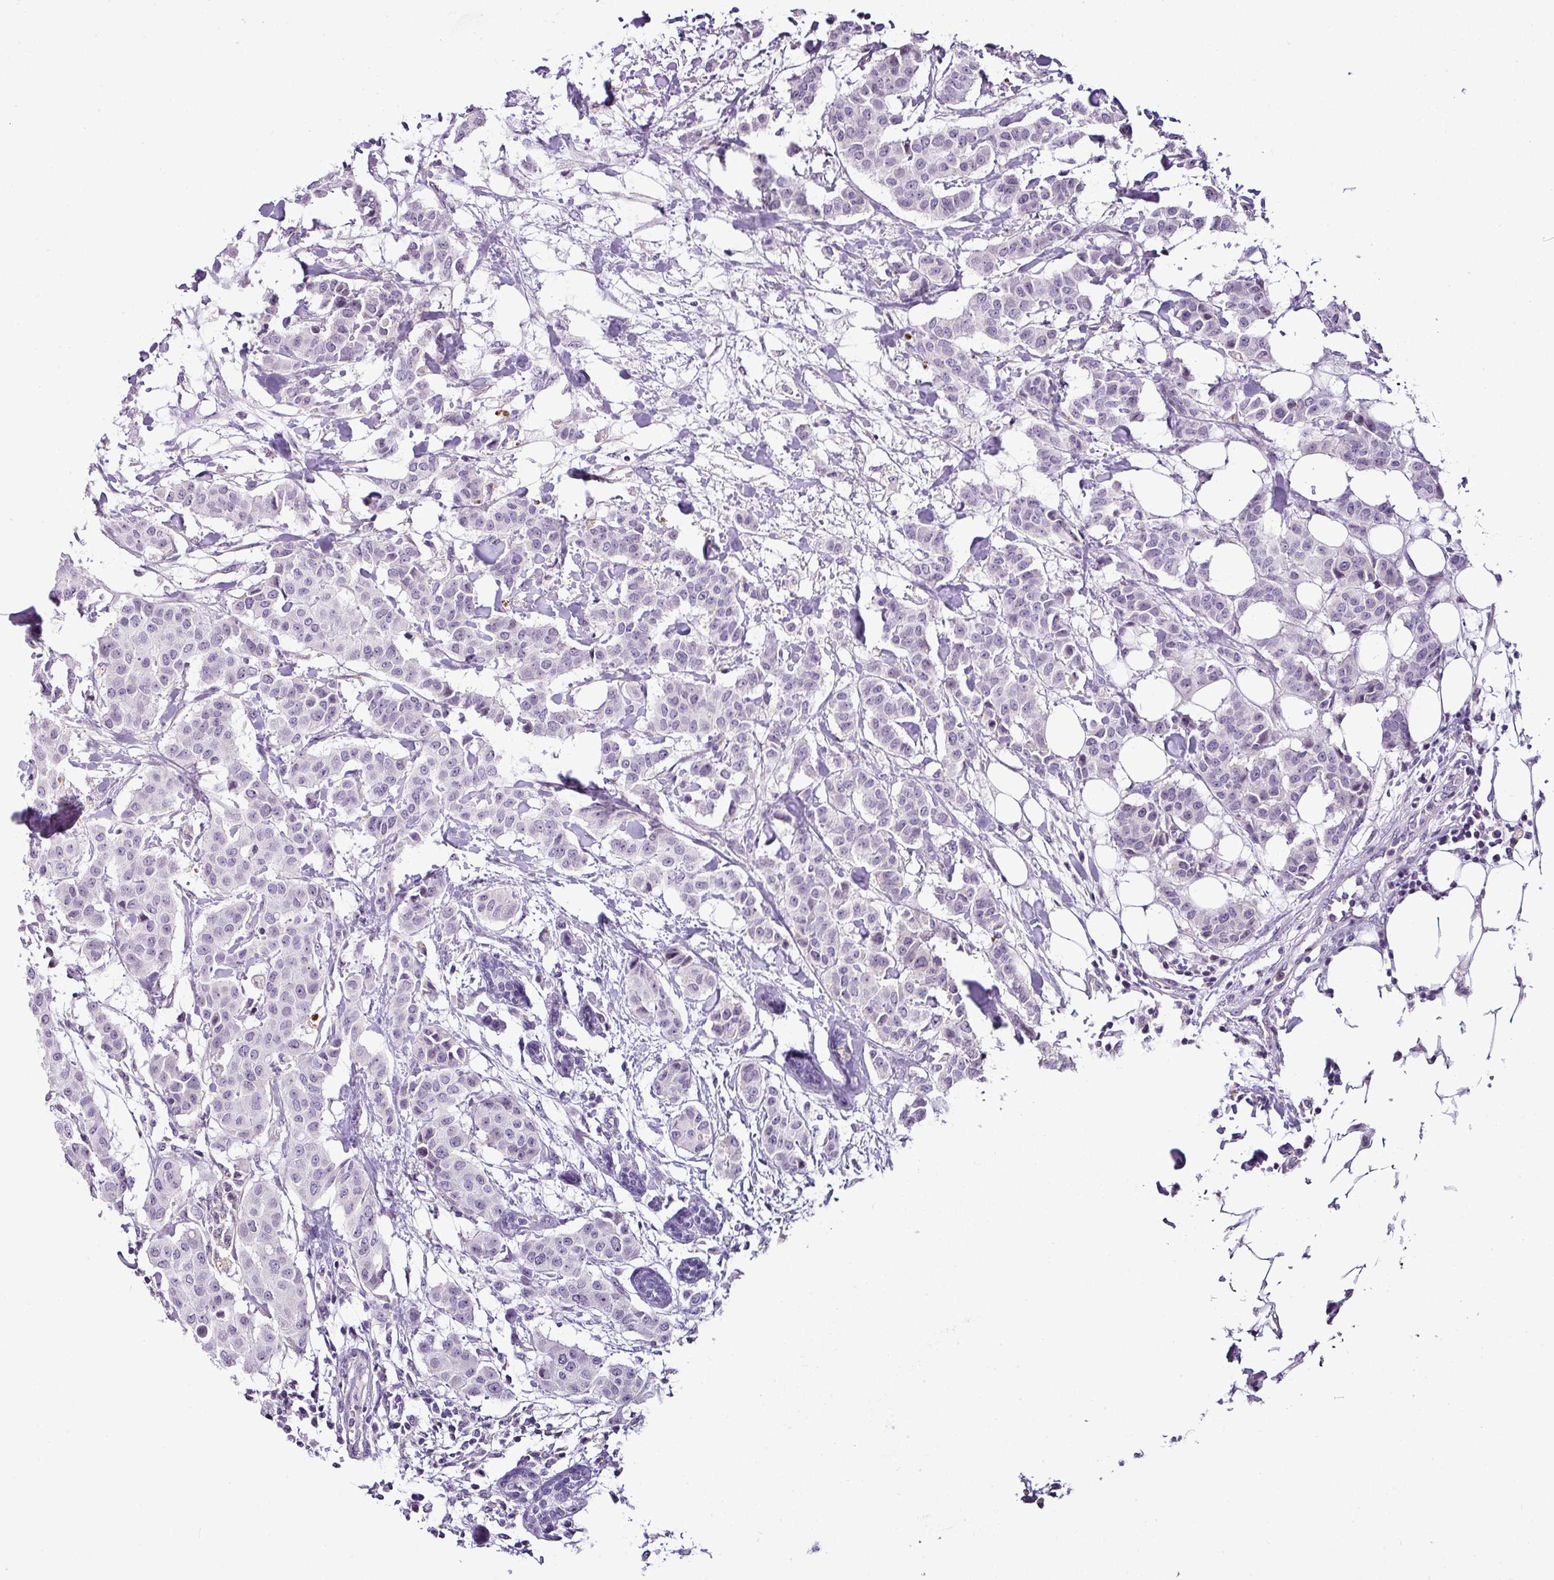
{"staining": {"intensity": "negative", "quantity": "none", "location": "none"}, "tissue": "breast cancer", "cell_type": "Tumor cells", "image_type": "cancer", "snomed": [{"axis": "morphology", "description": "Duct carcinoma"}, {"axis": "topography", "description": "Breast"}], "caption": "The photomicrograph exhibits no staining of tumor cells in breast intraductal carcinoma.", "gene": "TEX30", "patient": {"sex": "female", "age": 40}}